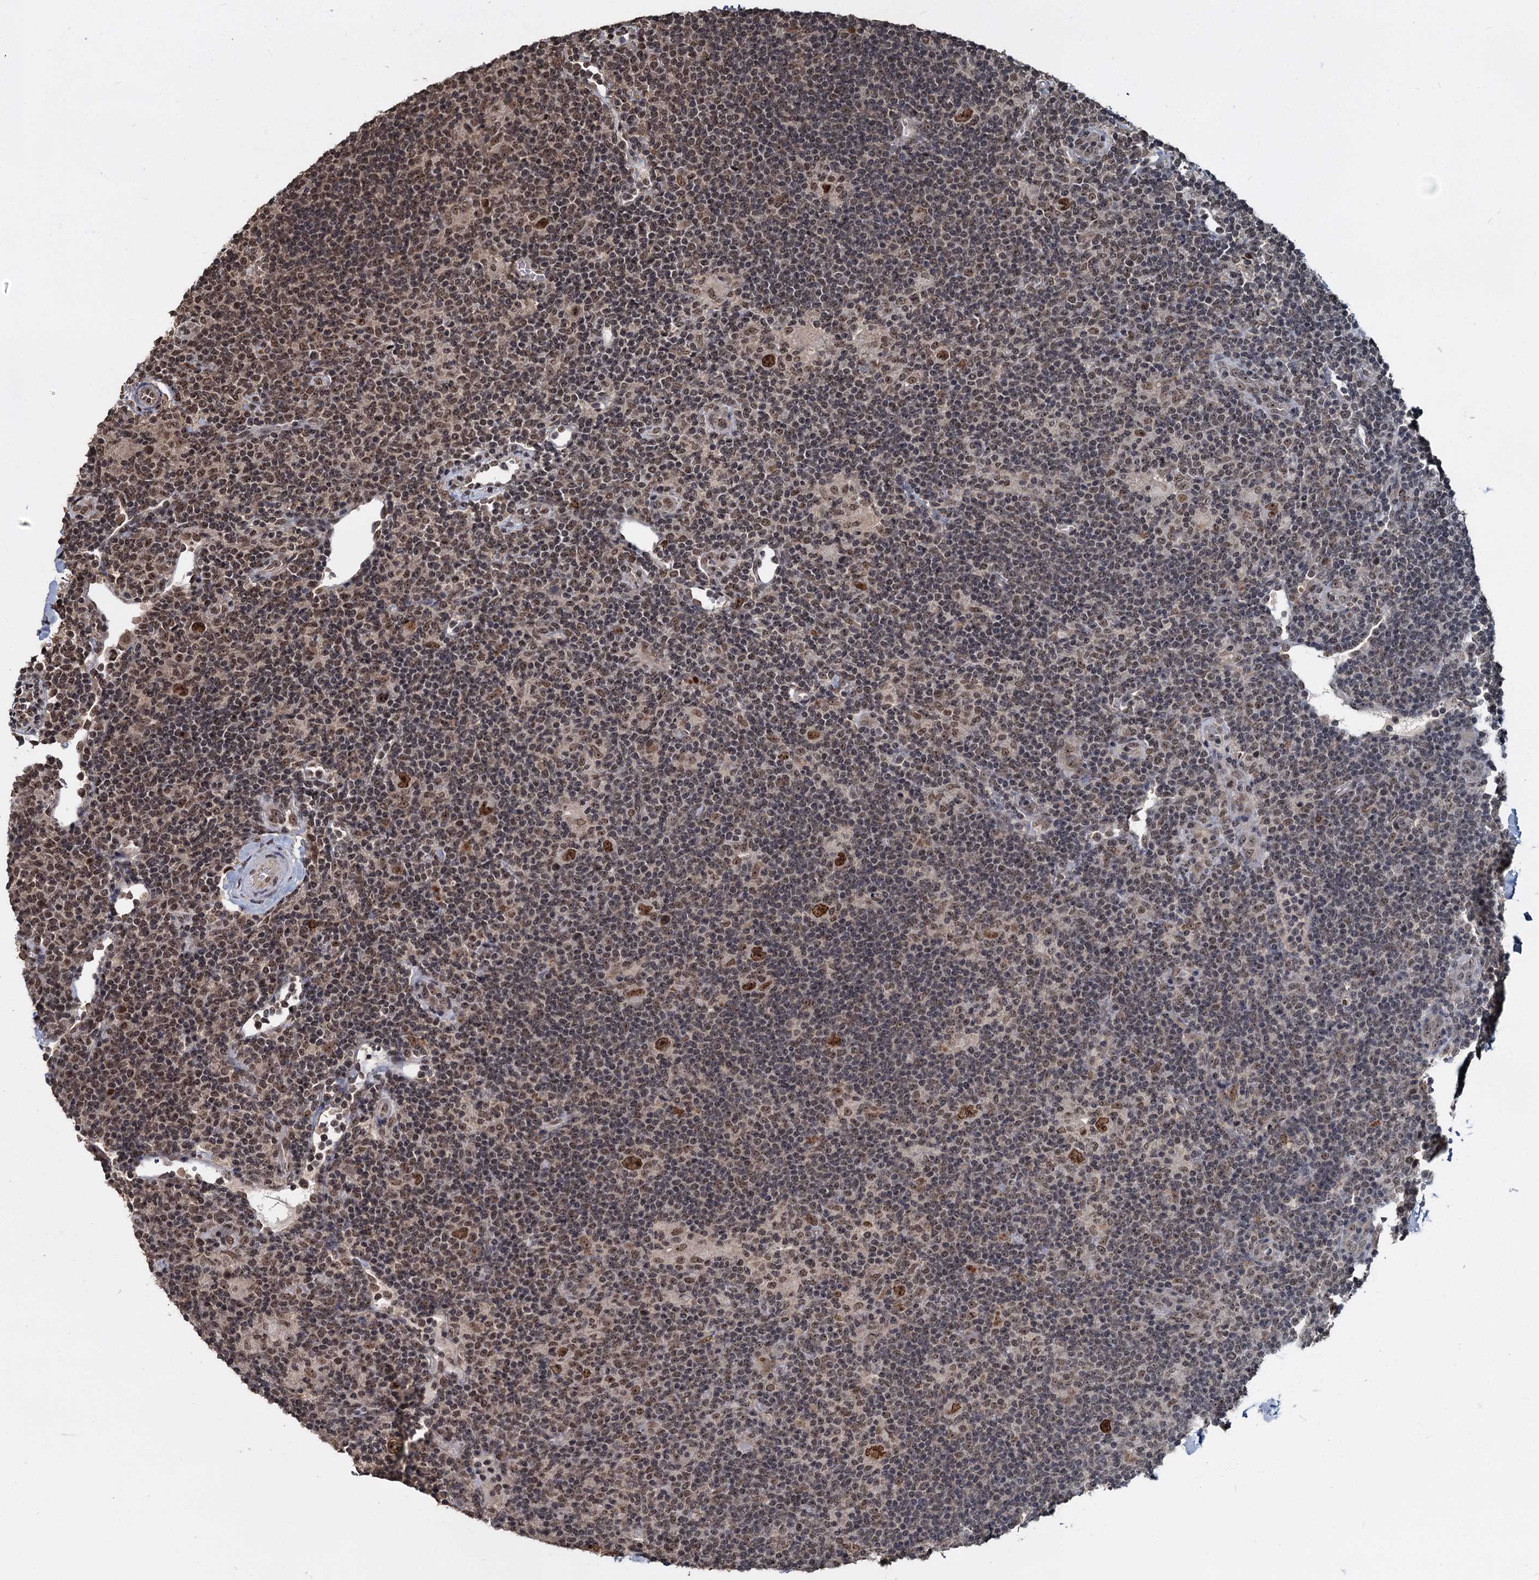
{"staining": {"intensity": "moderate", "quantity": ">75%", "location": "nuclear"}, "tissue": "lymphoma", "cell_type": "Tumor cells", "image_type": "cancer", "snomed": [{"axis": "morphology", "description": "Hodgkin's disease, NOS"}, {"axis": "topography", "description": "Lymph node"}], "caption": "IHC micrograph of neoplastic tissue: lymphoma stained using immunohistochemistry (IHC) exhibits medium levels of moderate protein expression localized specifically in the nuclear of tumor cells, appearing as a nuclear brown color.", "gene": "FAM216B", "patient": {"sex": "female", "age": 57}}